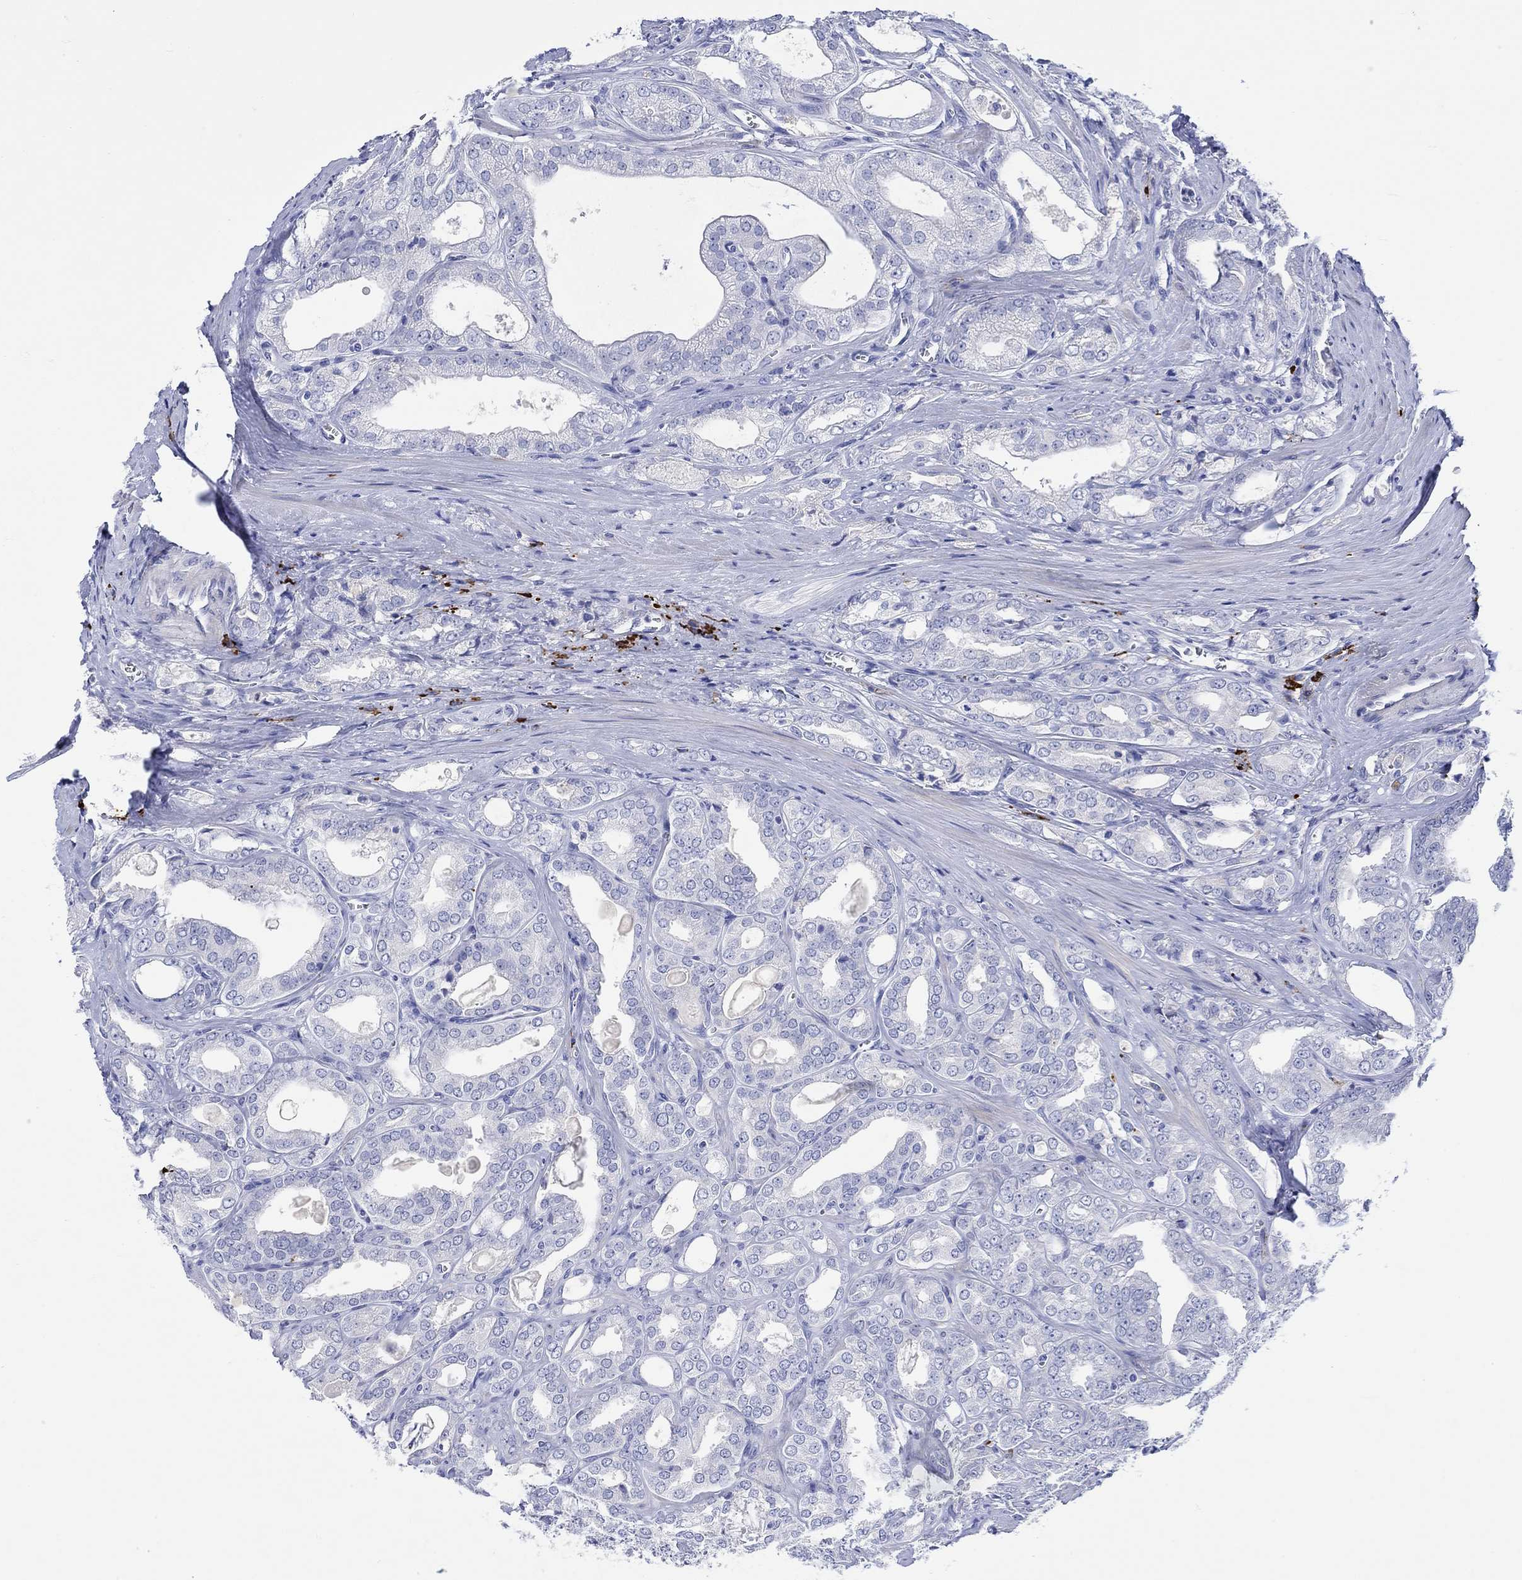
{"staining": {"intensity": "negative", "quantity": "none", "location": "none"}, "tissue": "prostate cancer", "cell_type": "Tumor cells", "image_type": "cancer", "snomed": [{"axis": "morphology", "description": "Adenocarcinoma, NOS"}, {"axis": "morphology", "description": "Adenocarcinoma, High grade"}, {"axis": "topography", "description": "Prostate"}], "caption": "This is a photomicrograph of immunohistochemistry (IHC) staining of prostate cancer, which shows no expression in tumor cells.", "gene": "P2RY6", "patient": {"sex": "male", "age": 70}}